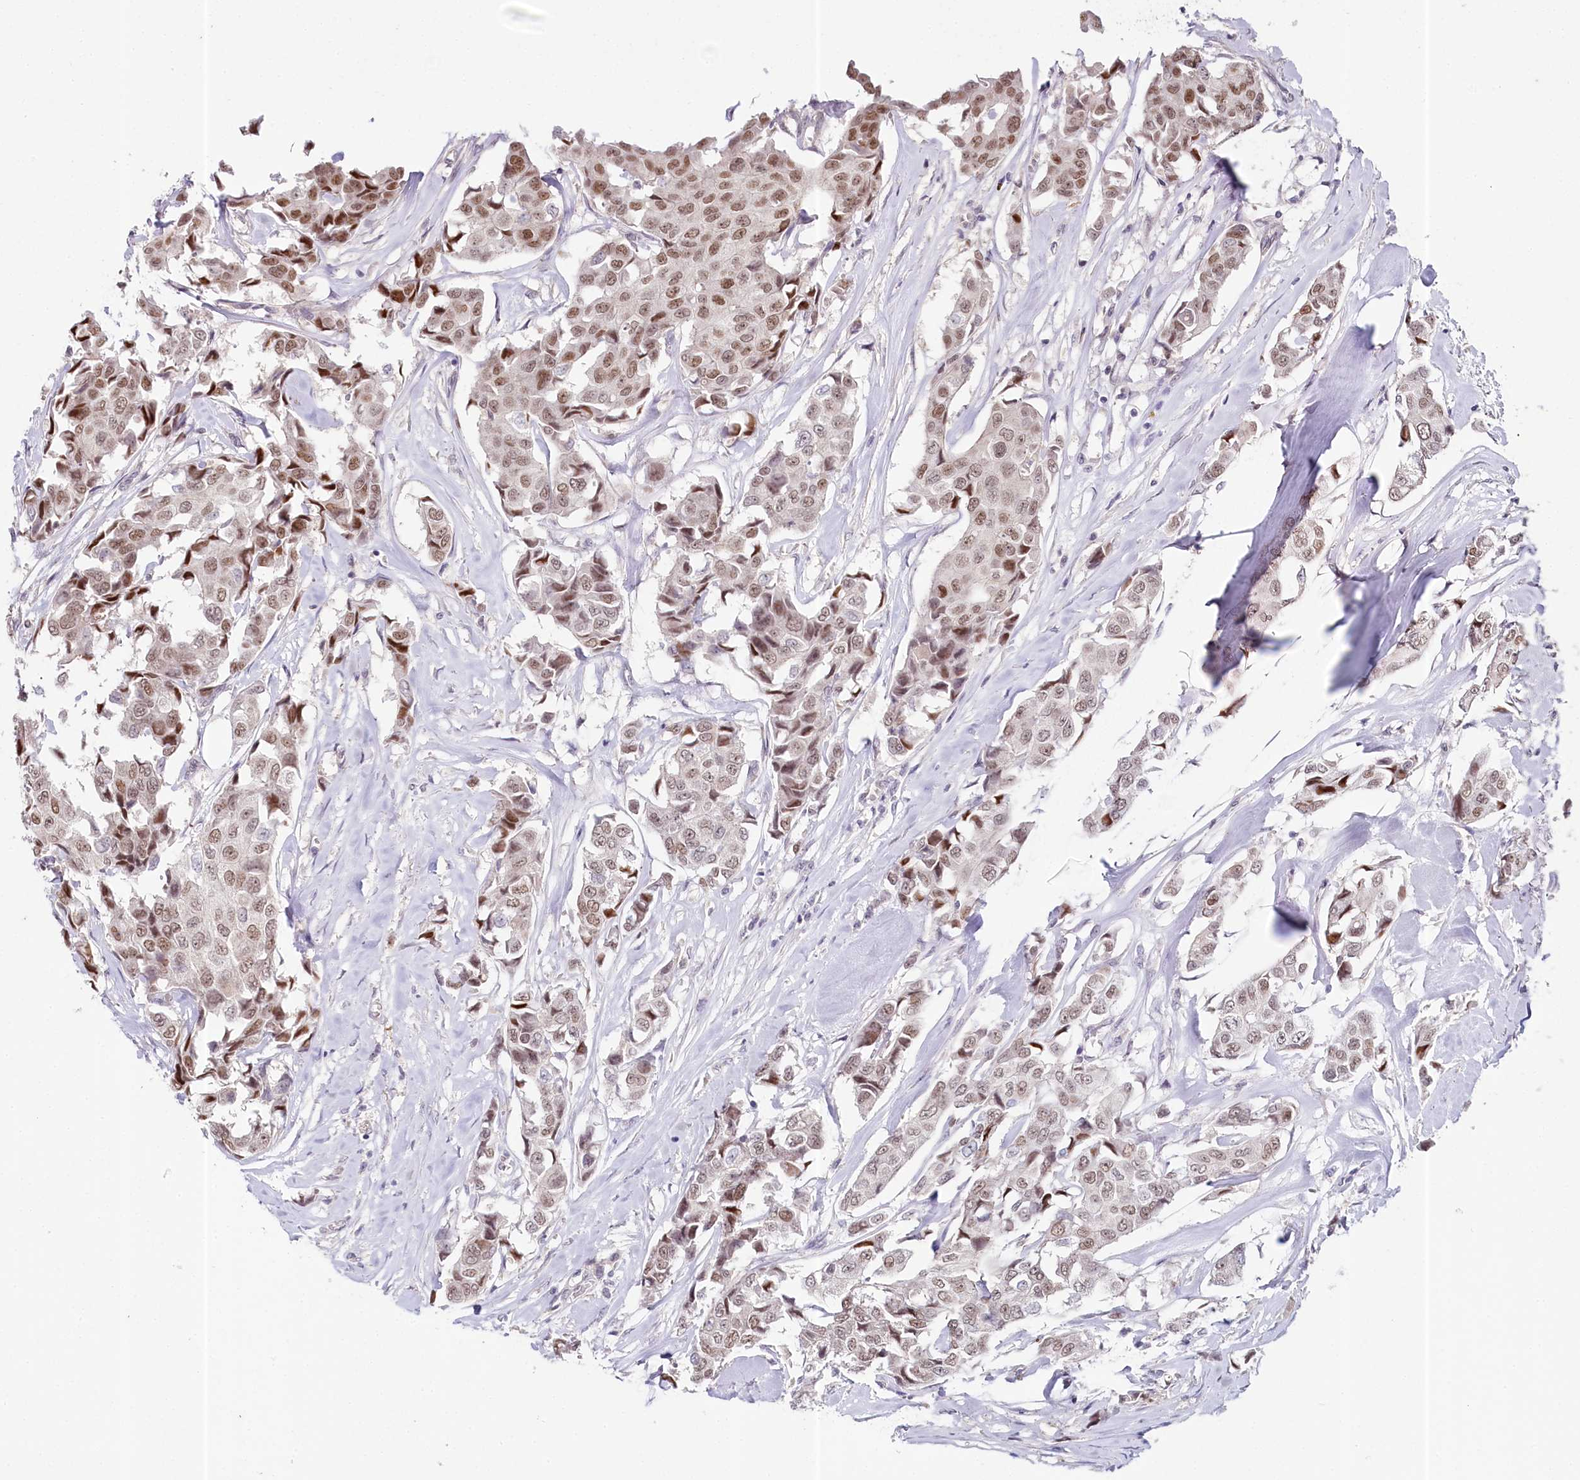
{"staining": {"intensity": "moderate", "quantity": ">75%", "location": "nuclear"}, "tissue": "breast cancer", "cell_type": "Tumor cells", "image_type": "cancer", "snomed": [{"axis": "morphology", "description": "Duct carcinoma"}, {"axis": "topography", "description": "Breast"}], "caption": "Protein expression analysis of human breast intraductal carcinoma reveals moderate nuclear positivity in about >75% of tumor cells.", "gene": "AMTN", "patient": {"sex": "female", "age": 80}}